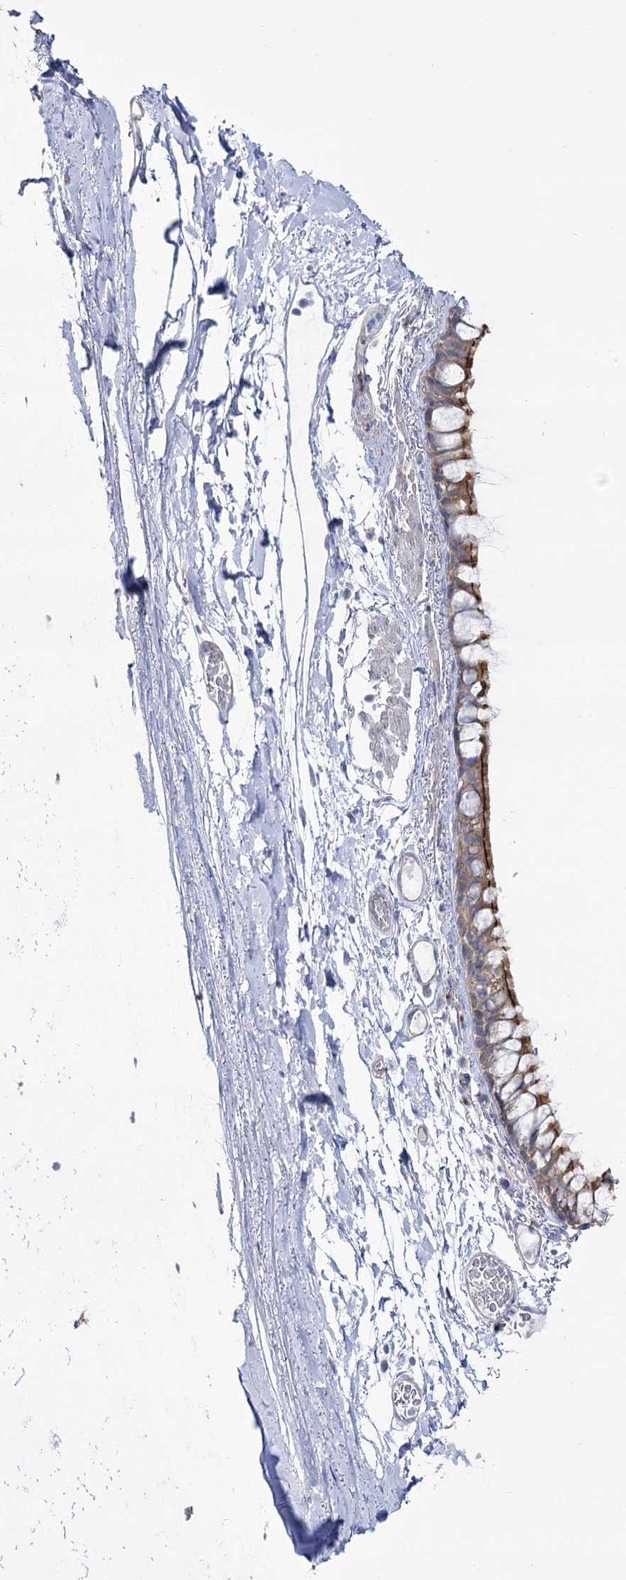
{"staining": {"intensity": "moderate", "quantity": ">75%", "location": "cytoplasmic/membranous"}, "tissue": "bronchus", "cell_type": "Respiratory epithelial cells", "image_type": "normal", "snomed": [{"axis": "morphology", "description": "Normal tissue, NOS"}, {"axis": "topography", "description": "Cartilage tissue"}], "caption": "Benign bronchus shows moderate cytoplasmic/membranous positivity in about >75% of respiratory epithelial cells, visualized by immunohistochemistry. Using DAB (brown) and hematoxylin (blue) stains, captured at high magnification using brightfield microscopy.", "gene": "SUOX", "patient": {"sex": "male", "age": 63}}